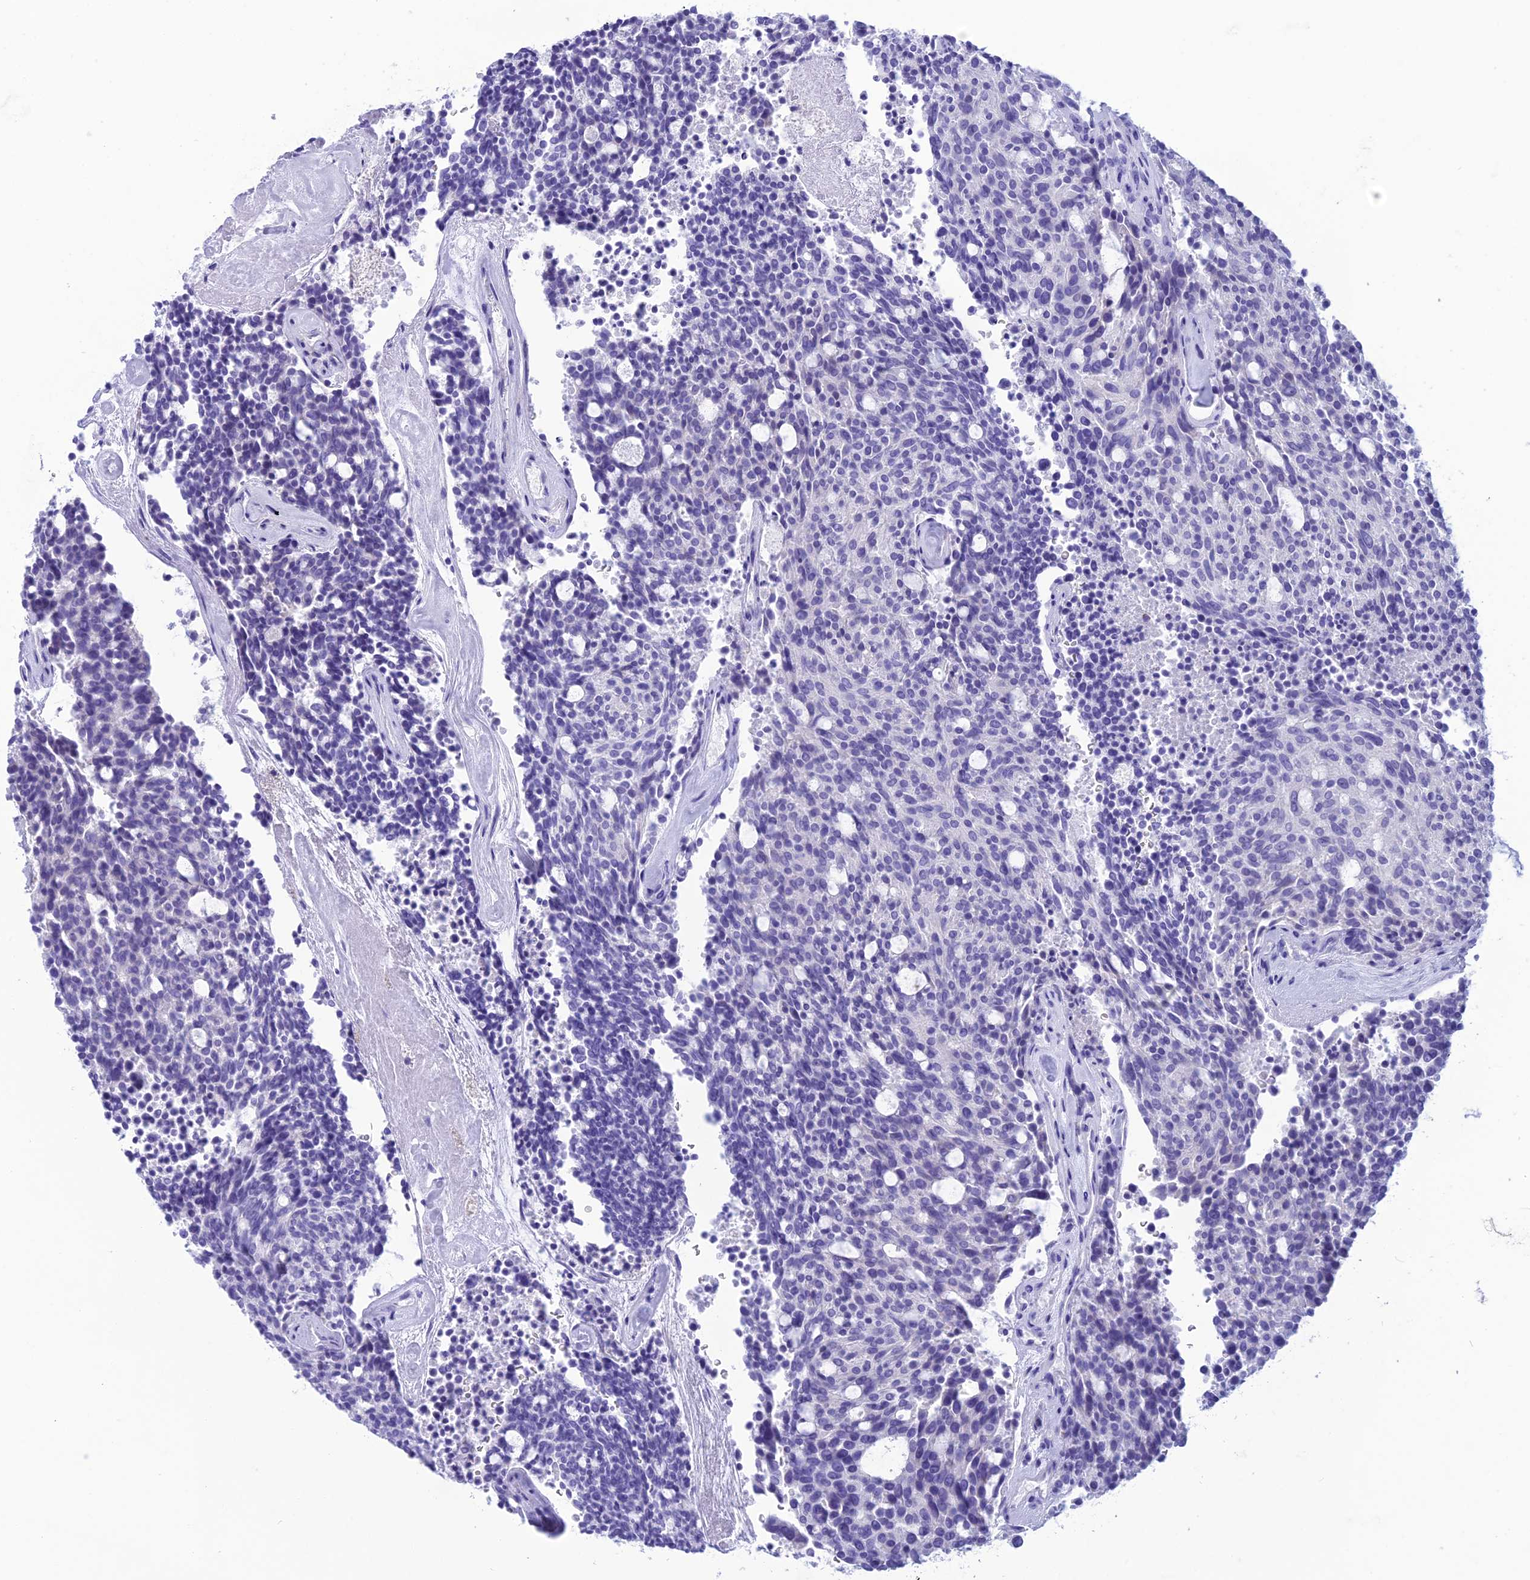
{"staining": {"intensity": "negative", "quantity": "none", "location": "none"}, "tissue": "carcinoid", "cell_type": "Tumor cells", "image_type": "cancer", "snomed": [{"axis": "morphology", "description": "Carcinoid, malignant, NOS"}, {"axis": "topography", "description": "Pancreas"}], "caption": "This is an IHC image of human carcinoid. There is no expression in tumor cells.", "gene": "TRAM1L1", "patient": {"sex": "female", "age": 54}}